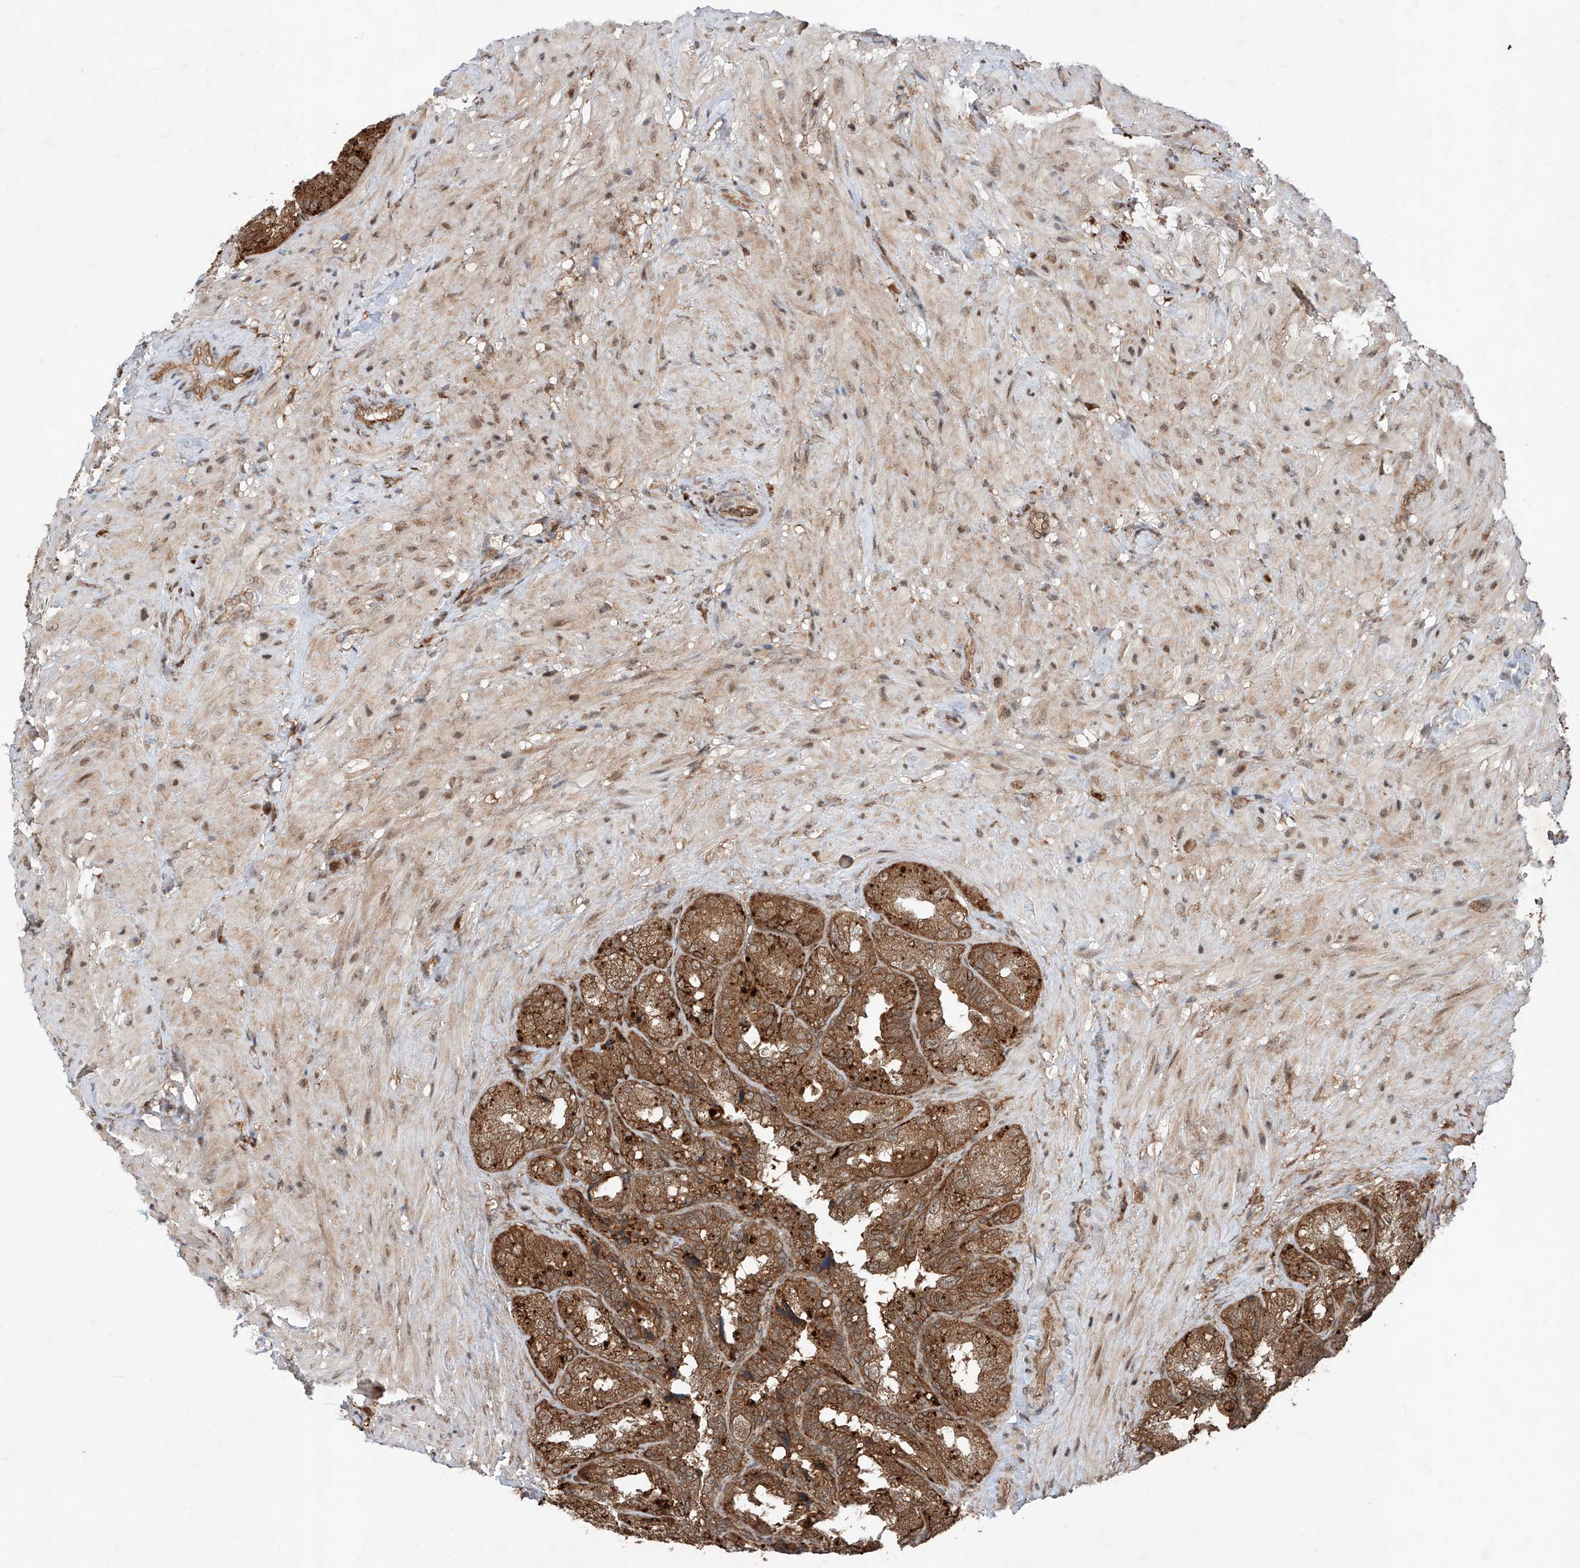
{"staining": {"intensity": "strong", "quantity": ">75%", "location": "cytoplasmic/membranous"}, "tissue": "seminal vesicle", "cell_type": "Glandular cells", "image_type": "normal", "snomed": [{"axis": "morphology", "description": "Normal tissue, NOS"}, {"axis": "topography", "description": "Seminal veicle"}, {"axis": "topography", "description": "Peripheral nerve tissue"}], "caption": "High-magnification brightfield microscopy of unremarkable seminal vesicle stained with DAB (brown) and counterstained with hematoxylin (blue). glandular cells exhibit strong cytoplasmic/membranous staining is present in approximately>75% of cells. (DAB IHC with brightfield microscopy, high magnification).", "gene": "ZFP28", "patient": {"sex": "male", "age": 63}}